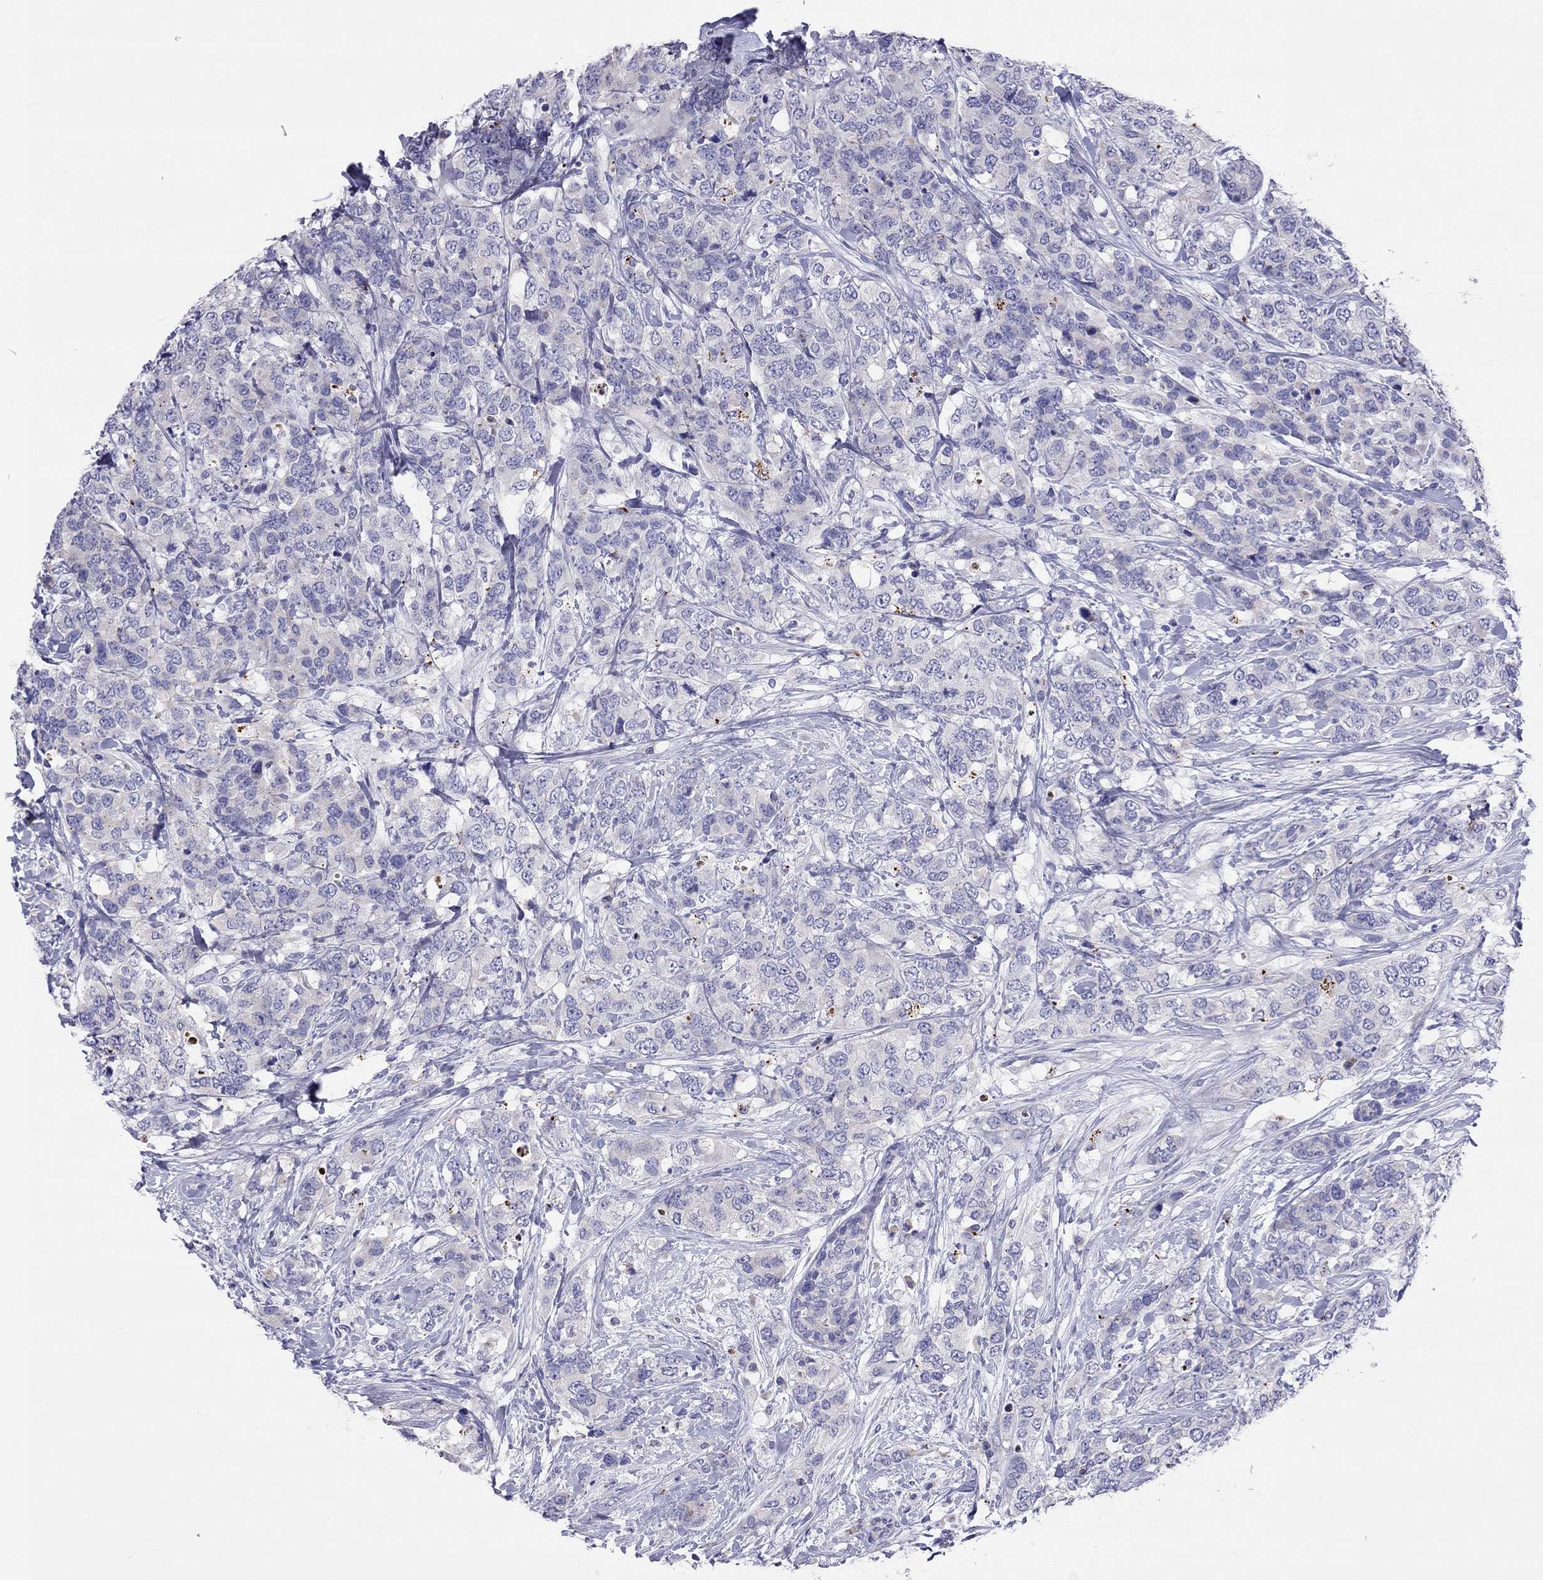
{"staining": {"intensity": "negative", "quantity": "none", "location": "none"}, "tissue": "breast cancer", "cell_type": "Tumor cells", "image_type": "cancer", "snomed": [{"axis": "morphology", "description": "Lobular carcinoma"}, {"axis": "topography", "description": "Breast"}], "caption": "Breast cancer was stained to show a protein in brown. There is no significant staining in tumor cells.", "gene": "COL9A1", "patient": {"sex": "female", "age": 59}}